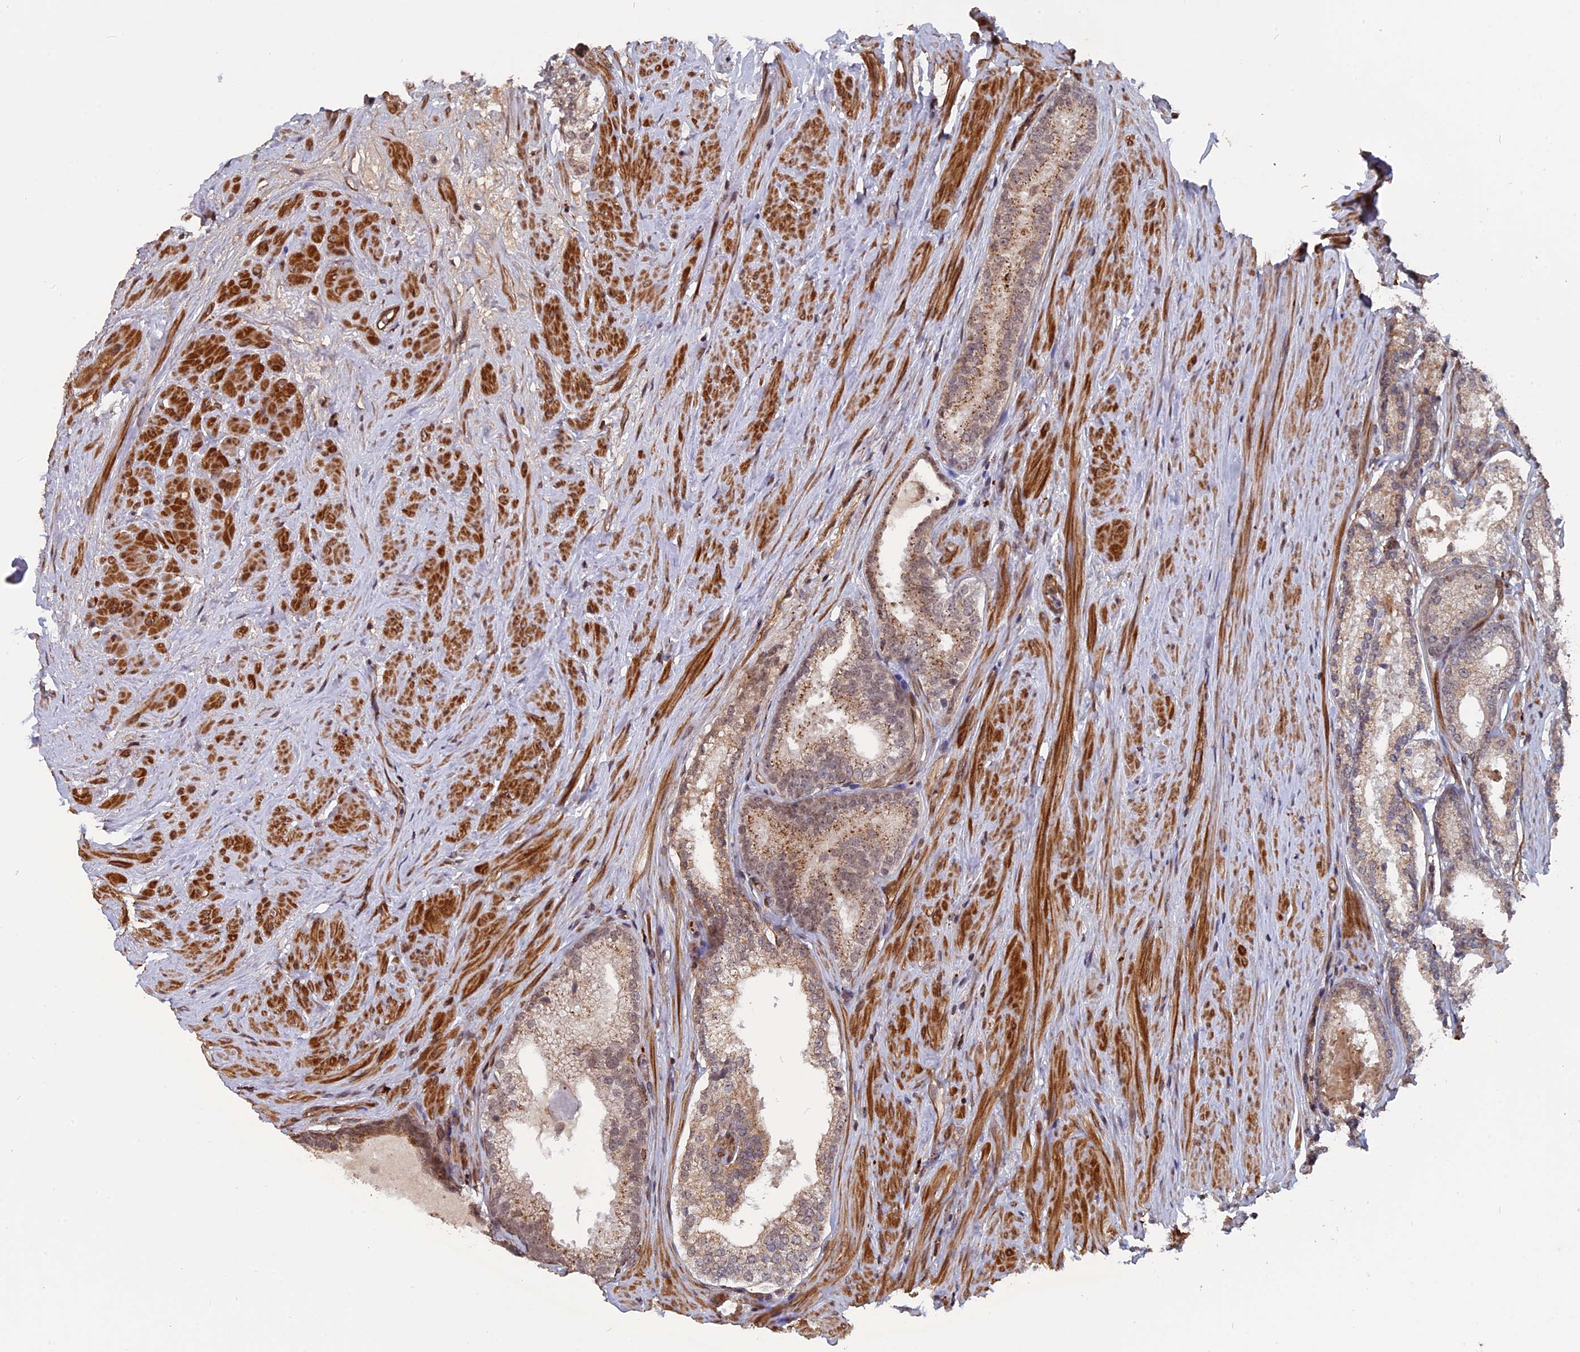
{"staining": {"intensity": "weak", "quantity": "25%-75%", "location": "cytoplasmic/membranous"}, "tissue": "prostate cancer", "cell_type": "Tumor cells", "image_type": "cancer", "snomed": [{"axis": "morphology", "description": "Adenocarcinoma, Low grade"}, {"axis": "topography", "description": "Prostate"}], "caption": "Prostate adenocarcinoma (low-grade) stained with immunohistochemistry (IHC) exhibits weak cytoplasmic/membranous staining in approximately 25%-75% of tumor cells. Nuclei are stained in blue.", "gene": "NOSIP", "patient": {"sex": "male", "age": 68}}